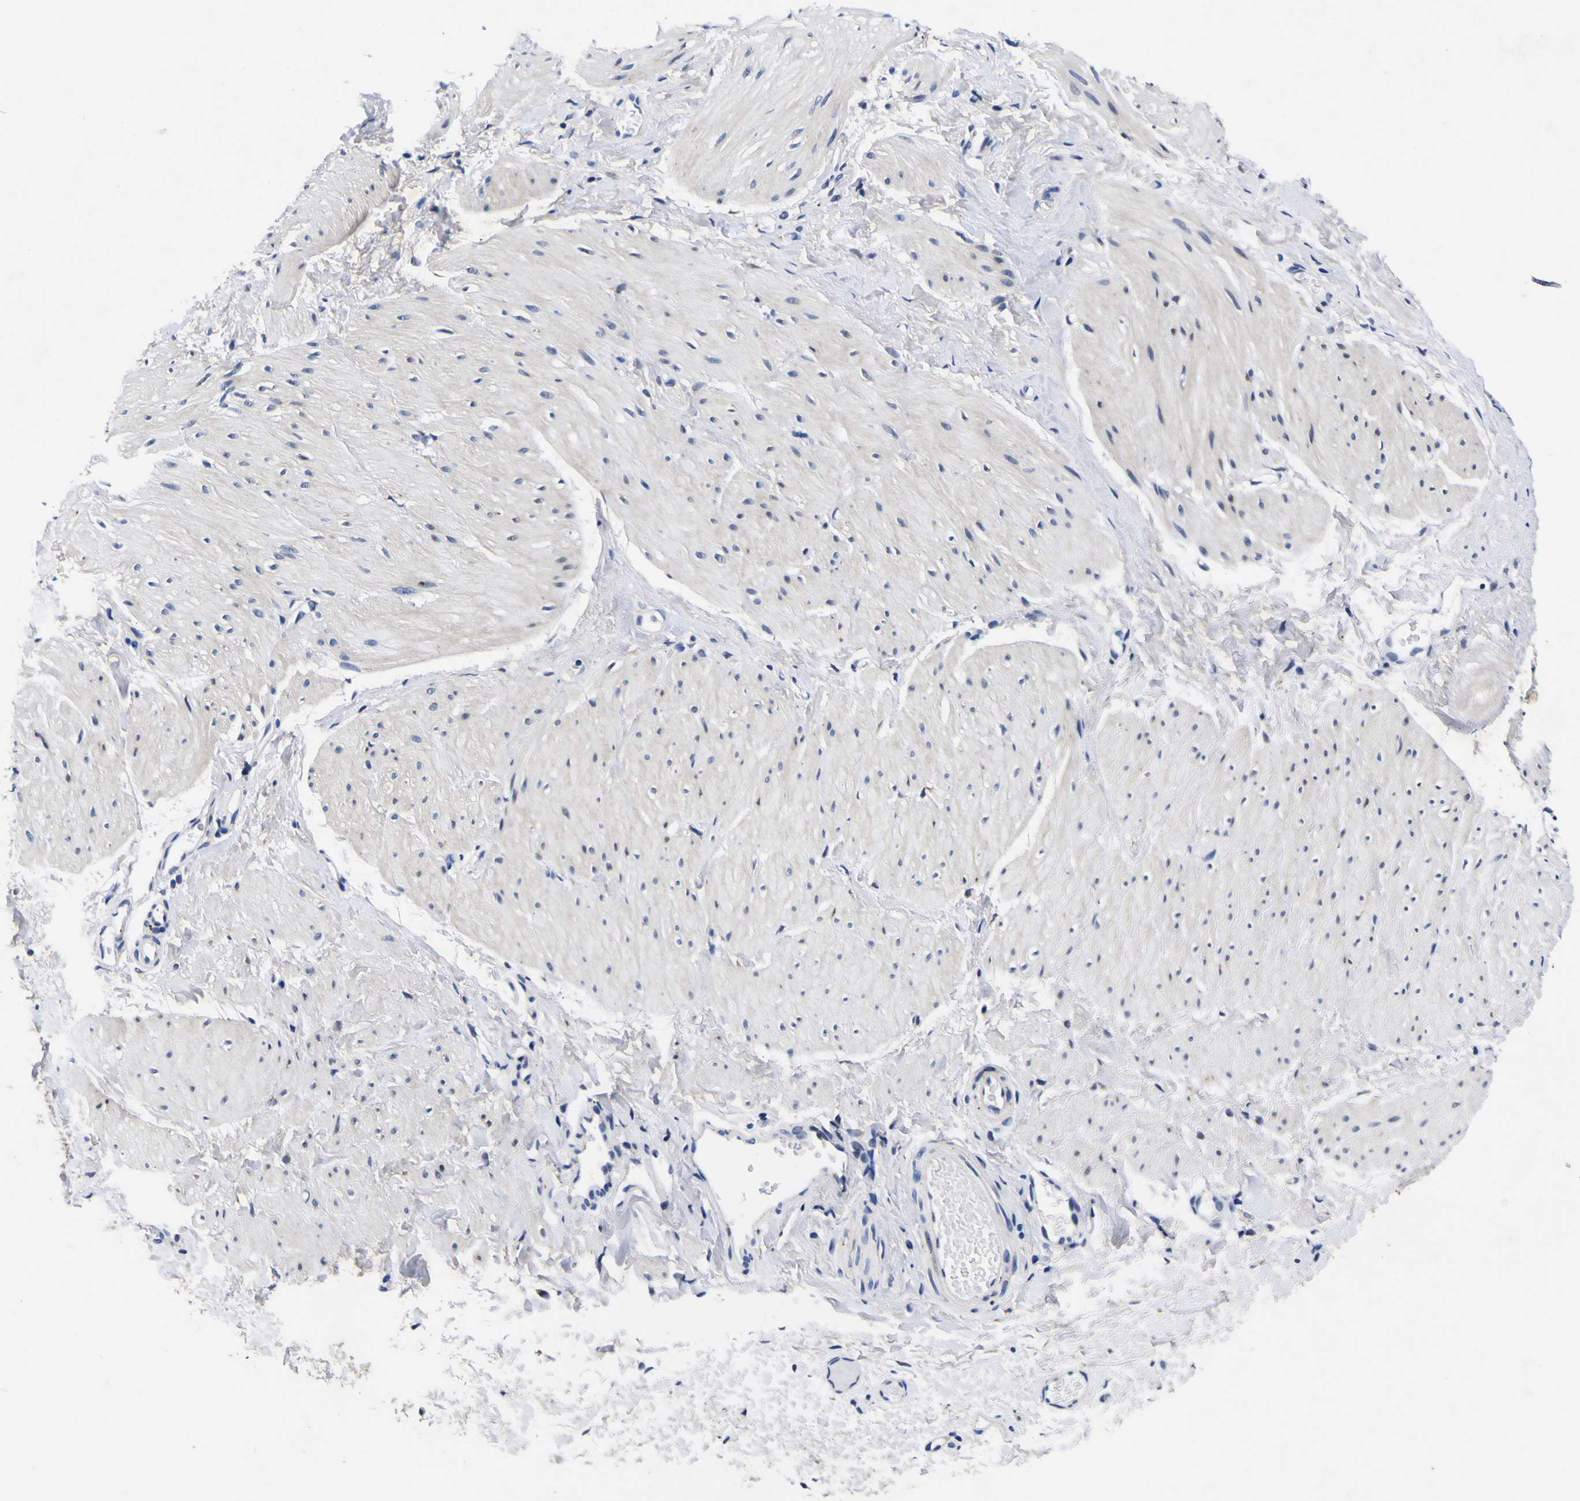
{"staining": {"intensity": "negative", "quantity": "none", "location": "none"}, "tissue": "smooth muscle", "cell_type": "Smooth muscle cells", "image_type": "normal", "snomed": [{"axis": "morphology", "description": "Normal tissue, NOS"}, {"axis": "topography", "description": "Smooth muscle"}], "caption": "Unremarkable smooth muscle was stained to show a protein in brown. There is no significant expression in smooth muscle cells. (IHC, brightfield microscopy, high magnification).", "gene": "IGFLR1", "patient": {"sex": "male", "age": 16}}